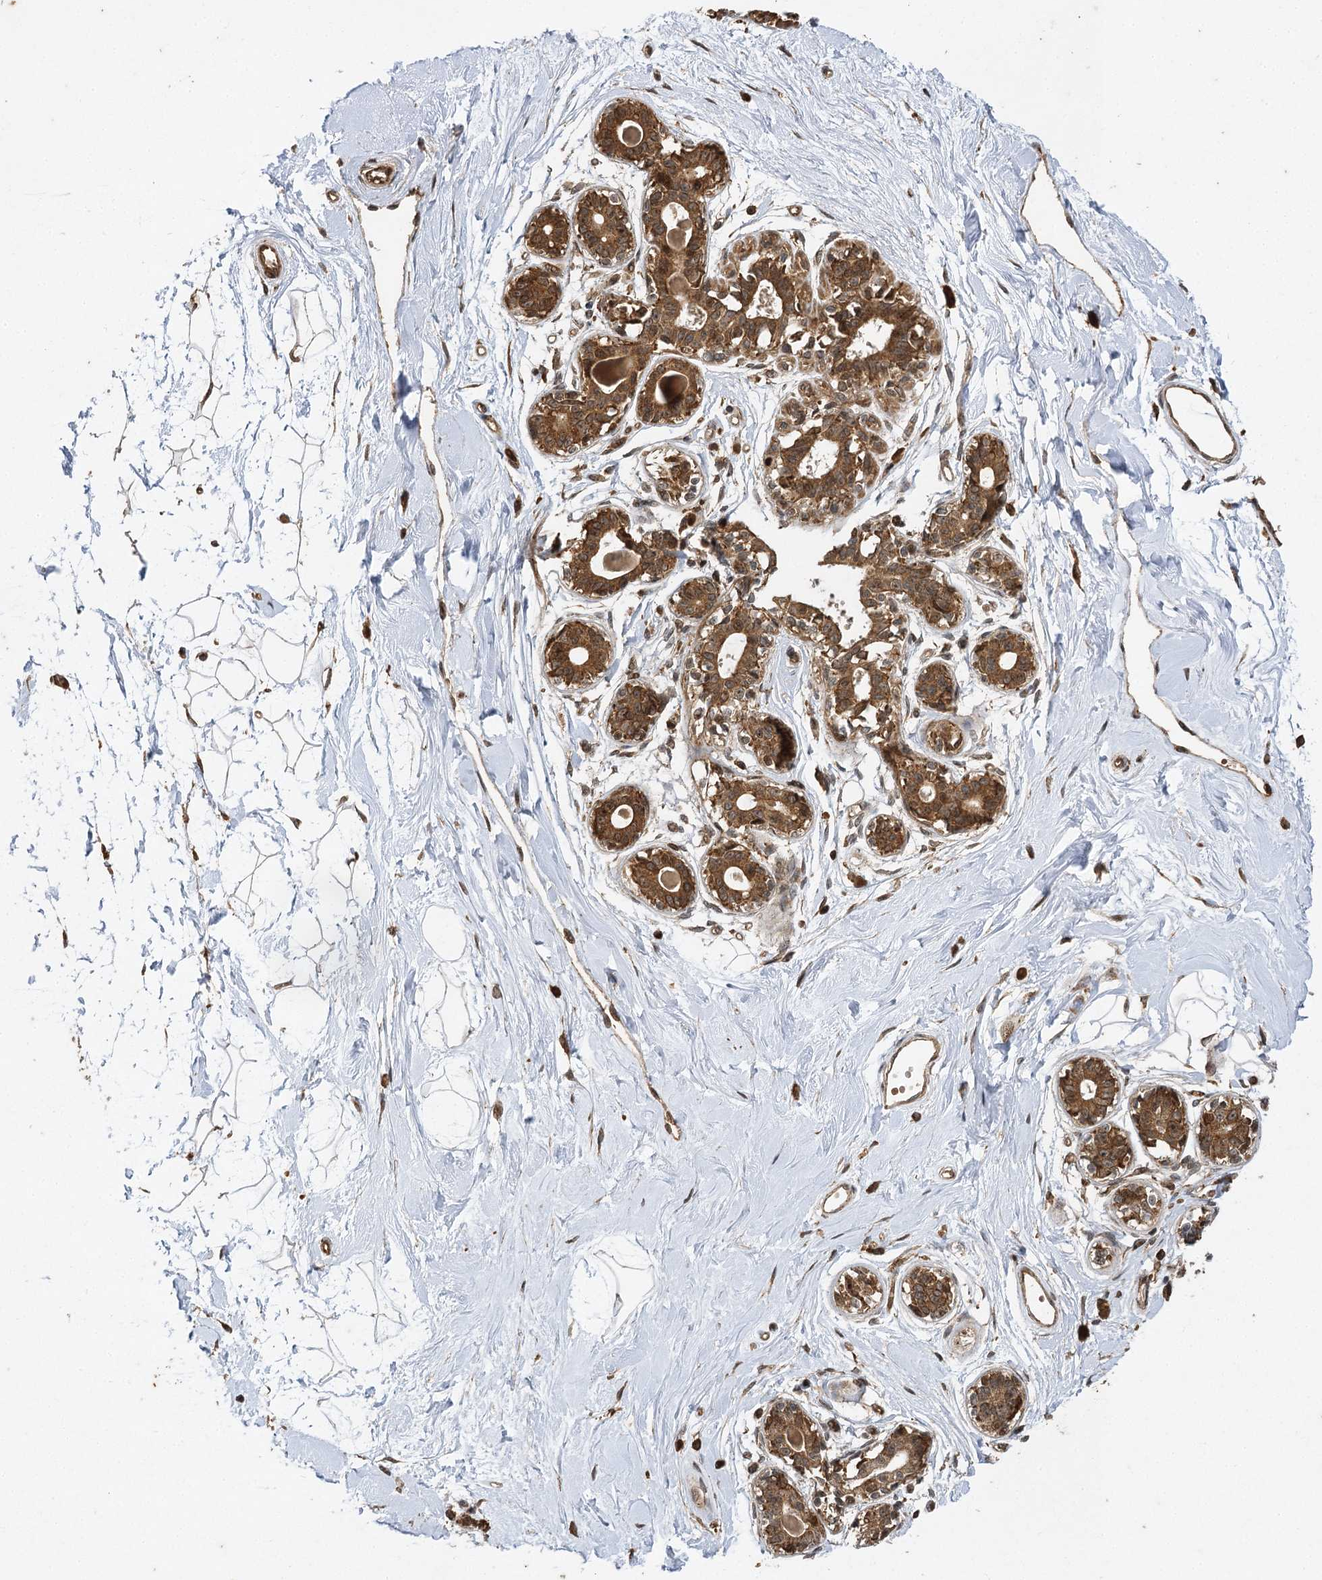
{"staining": {"intensity": "weak", "quantity": "25%-75%", "location": "cytoplasmic/membranous"}, "tissue": "breast", "cell_type": "Adipocytes", "image_type": "normal", "snomed": [{"axis": "morphology", "description": "Normal tissue, NOS"}, {"axis": "topography", "description": "Breast"}], "caption": "This image displays IHC staining of normal human breast, with low weak cytoplasmic/membranous positivity in approximately 25%-75% of adipocytes.", "gene": "IL11RA", "patient": {"sex": "female", "age": 45}}